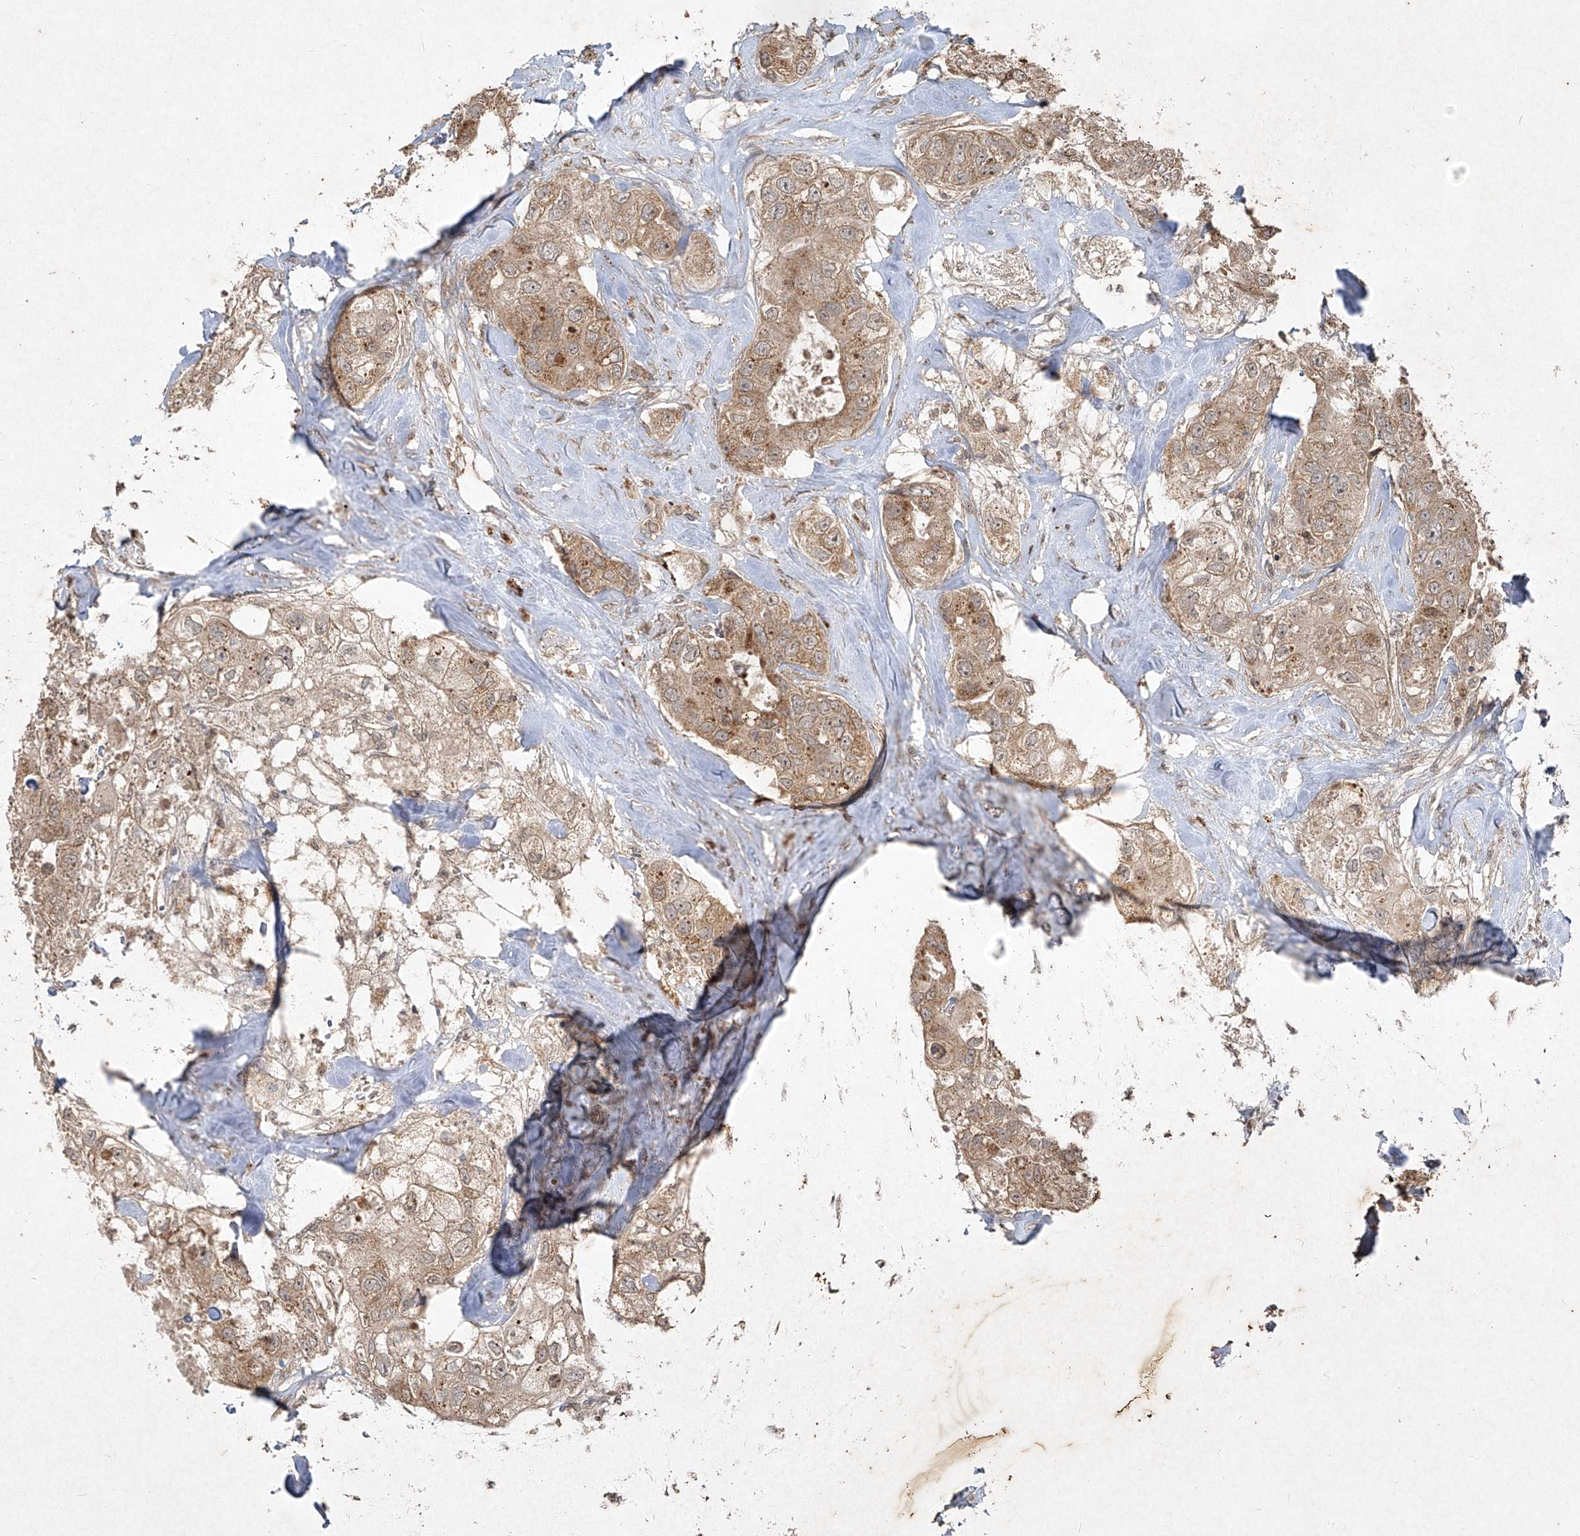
{"staining": {"intensity": "moderate", "quantity": ">75%", "location": "cytoplasmic/membranous"}, "tissue": "breast cancer", "cell_type": "Tumor cells", "image_type": "cancer", "snomed": [{"axis": "morphology", "description": "Duct carcinoma"}, {"axis": "topography", "description": "Breast"}], "caption": "Immunohistochemical staining of human breast intraductal carcinoma exhibits moderate cytoplasmic/membranous protein staining in about >75% of tumor cells.", "gene": "ABCD3", "patient": {"sex": "female", "age": 62}}